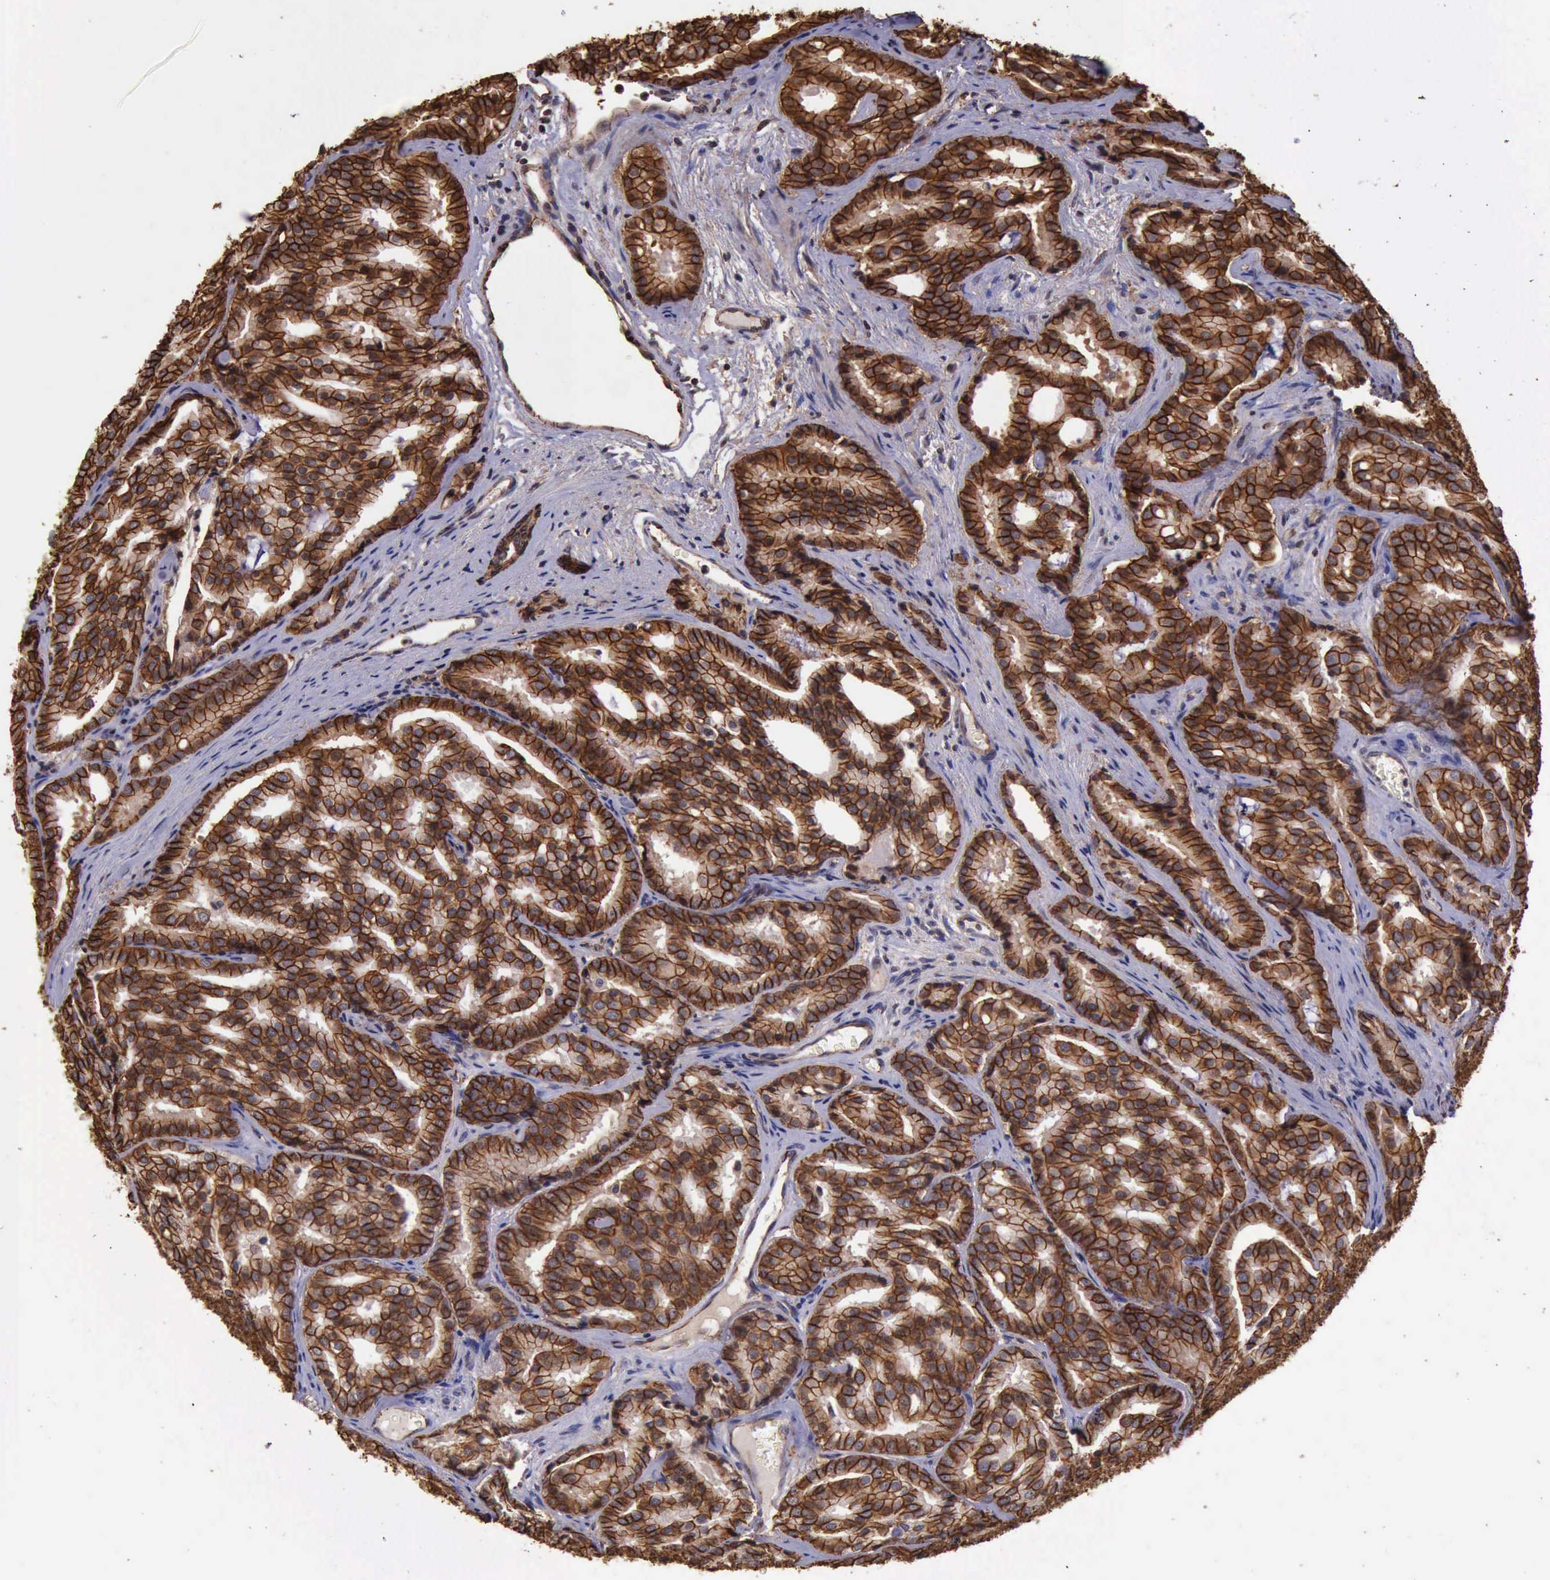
{"staining": {"intensity": "strong", "quantity": ">75%", "location": "cytoplasmic/membranous"}, "tissue": "prostate cancer", "cell_type": "Tumor cells", "image_type": "cancer", "snomed": [{"axis": "morphology", "description": "Adenocarcinoma, High grade"}, {"axis": "topography", "description": "Prostate"}], "caption": "A high amount of strong cytoplasmic/membranous positivity is identified in about >75% of tumor cells in adenocarcinoma (high-grade) (prostate) tissue.", "gene": "CTNNB1", "patient": {"sex": "male", "age": 64}}